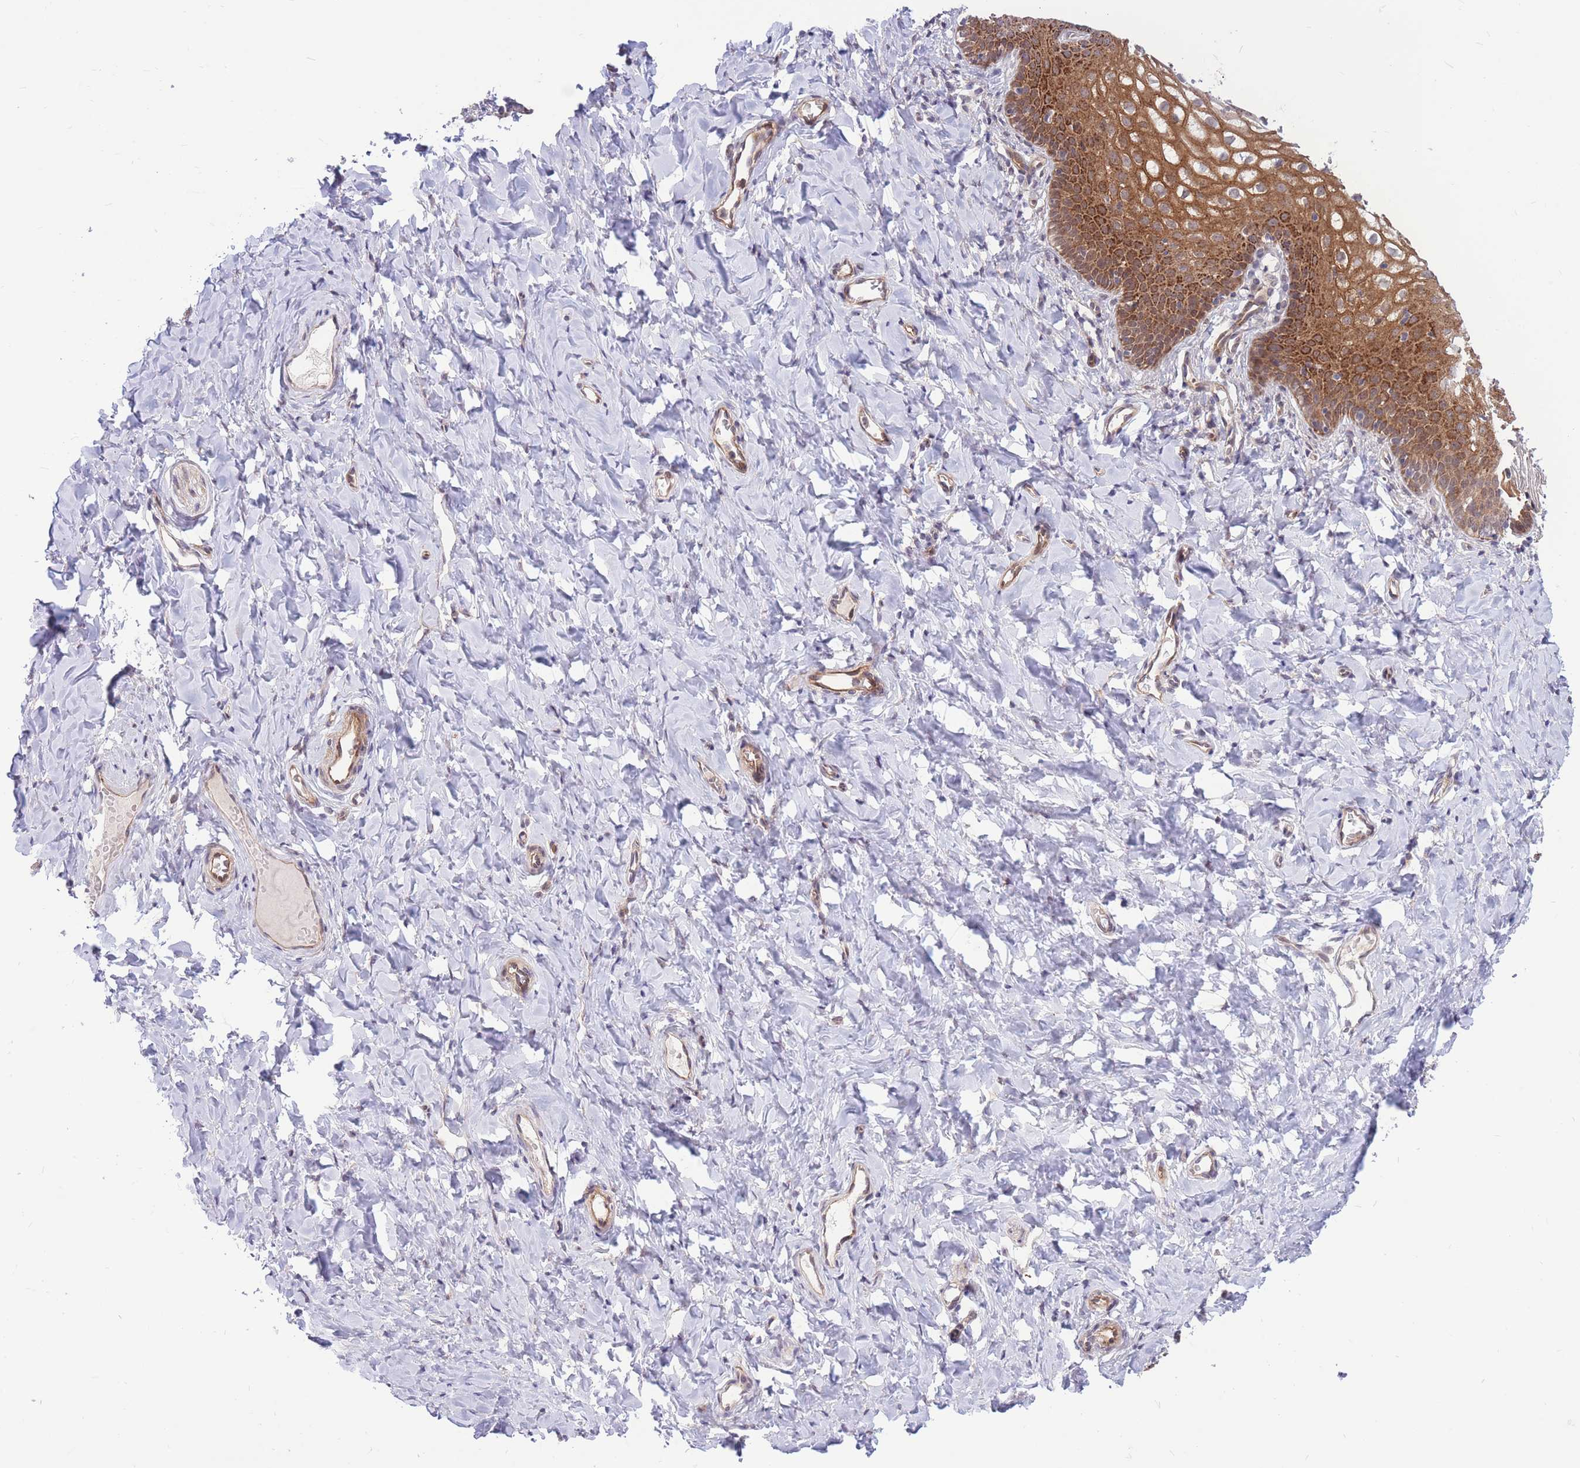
{"staining": {"intensity": "strong", "quantity": ">75%", "location": "cytoplasmic/membranous"}, "tissue": "vagina", "cell_type": "Squamous epithelial cells", "image_type": "normal", "snomed": [{"axis": "morphology", "description": "Normal tissue, NOS"}, {"axis": "topography", "description": "Vagina"}], "caption": "Protein expression analysis of unremarkable human vagina reveals strong cytoplasmic/membranous positivity in approximately >75% of squamous epithelial cells. The staining is performed using DAB (3,3'-diaminobenzidine) brown chromogen to label protein expression. The nuclei are counter-stained blue using hematoxylin.", "gene": "TCF20", "patient": {"sex": "female", "age": 60}}